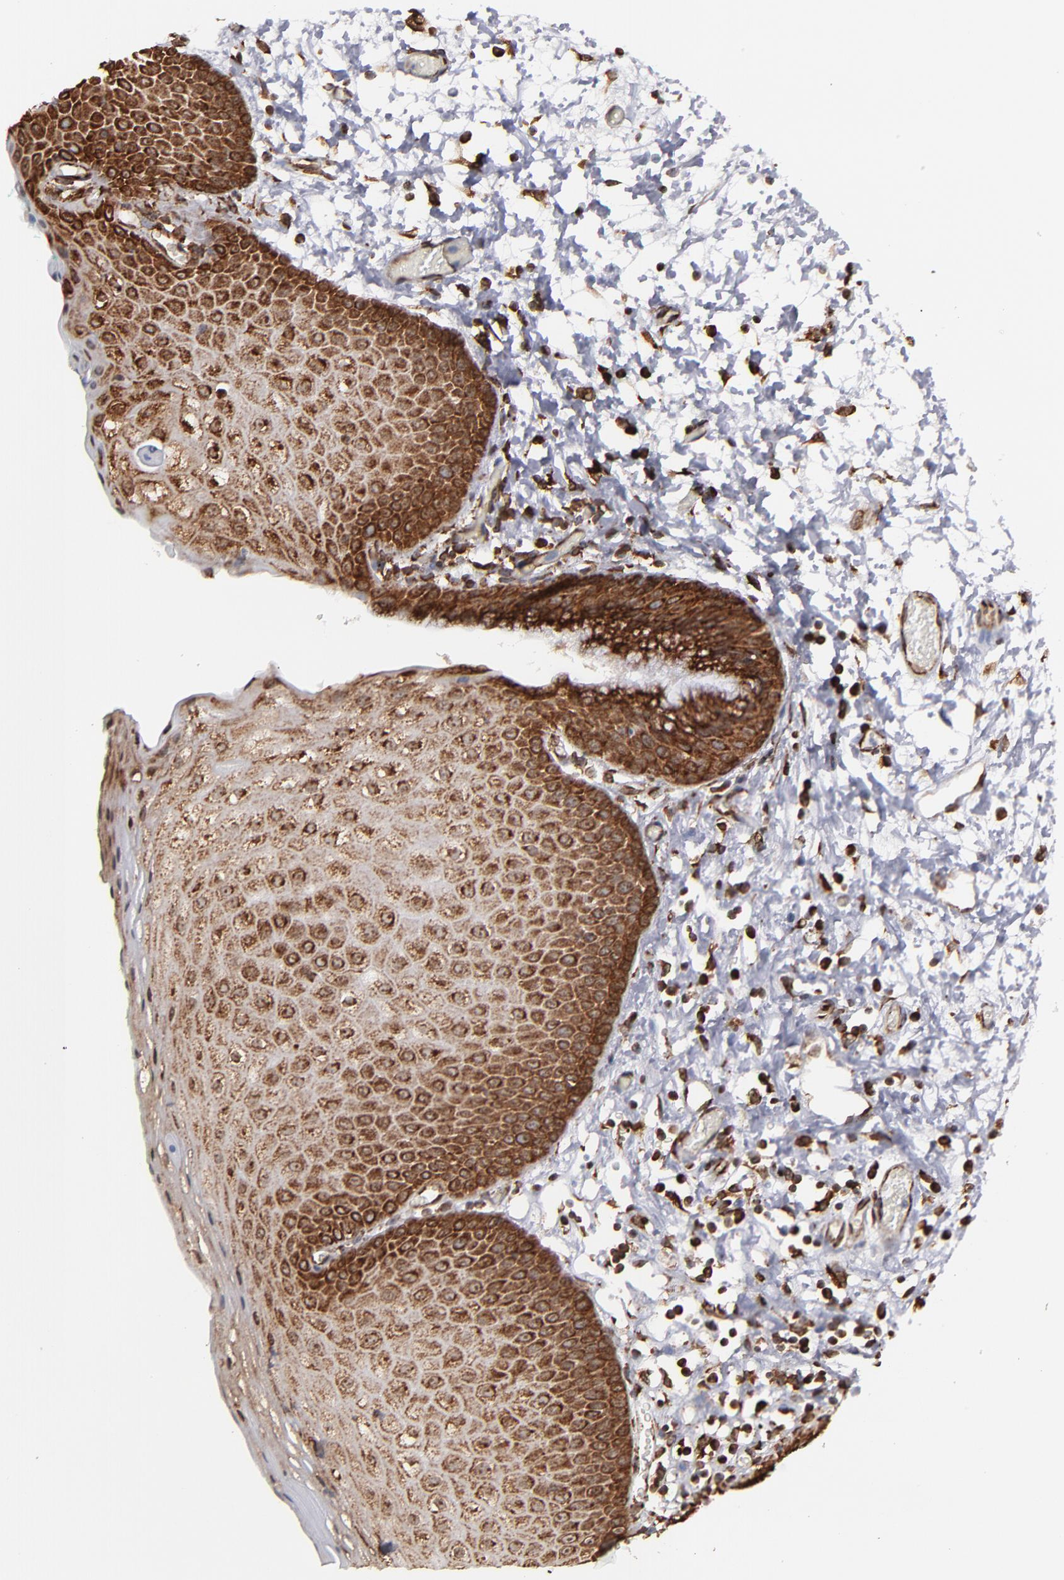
{"staining": {"intensity": "strong", "quantity": ">75%", "location": "cytoplasmic/membranous"}, "tissue": "skin", "cell_type": "Epidermal cells", "image_type": "normal", "snomed": [{"axis": "morphology", "description": "Normal tissue, NOS"}, {"axis": "morphology", "description": "Hemorrhoids"}, {"axis": "morphology", "description": "Inflammation, NOS"}, {"axis": "topography", "description": "Anal"}], "caption": "Brown immunohistochemical staining in normal human skin reveals strong cytoplasmic/membranous positivity in about >75% of epidermal cells.", "gene": "KTN1", "patient": {"sex": "male", "age": 60}}